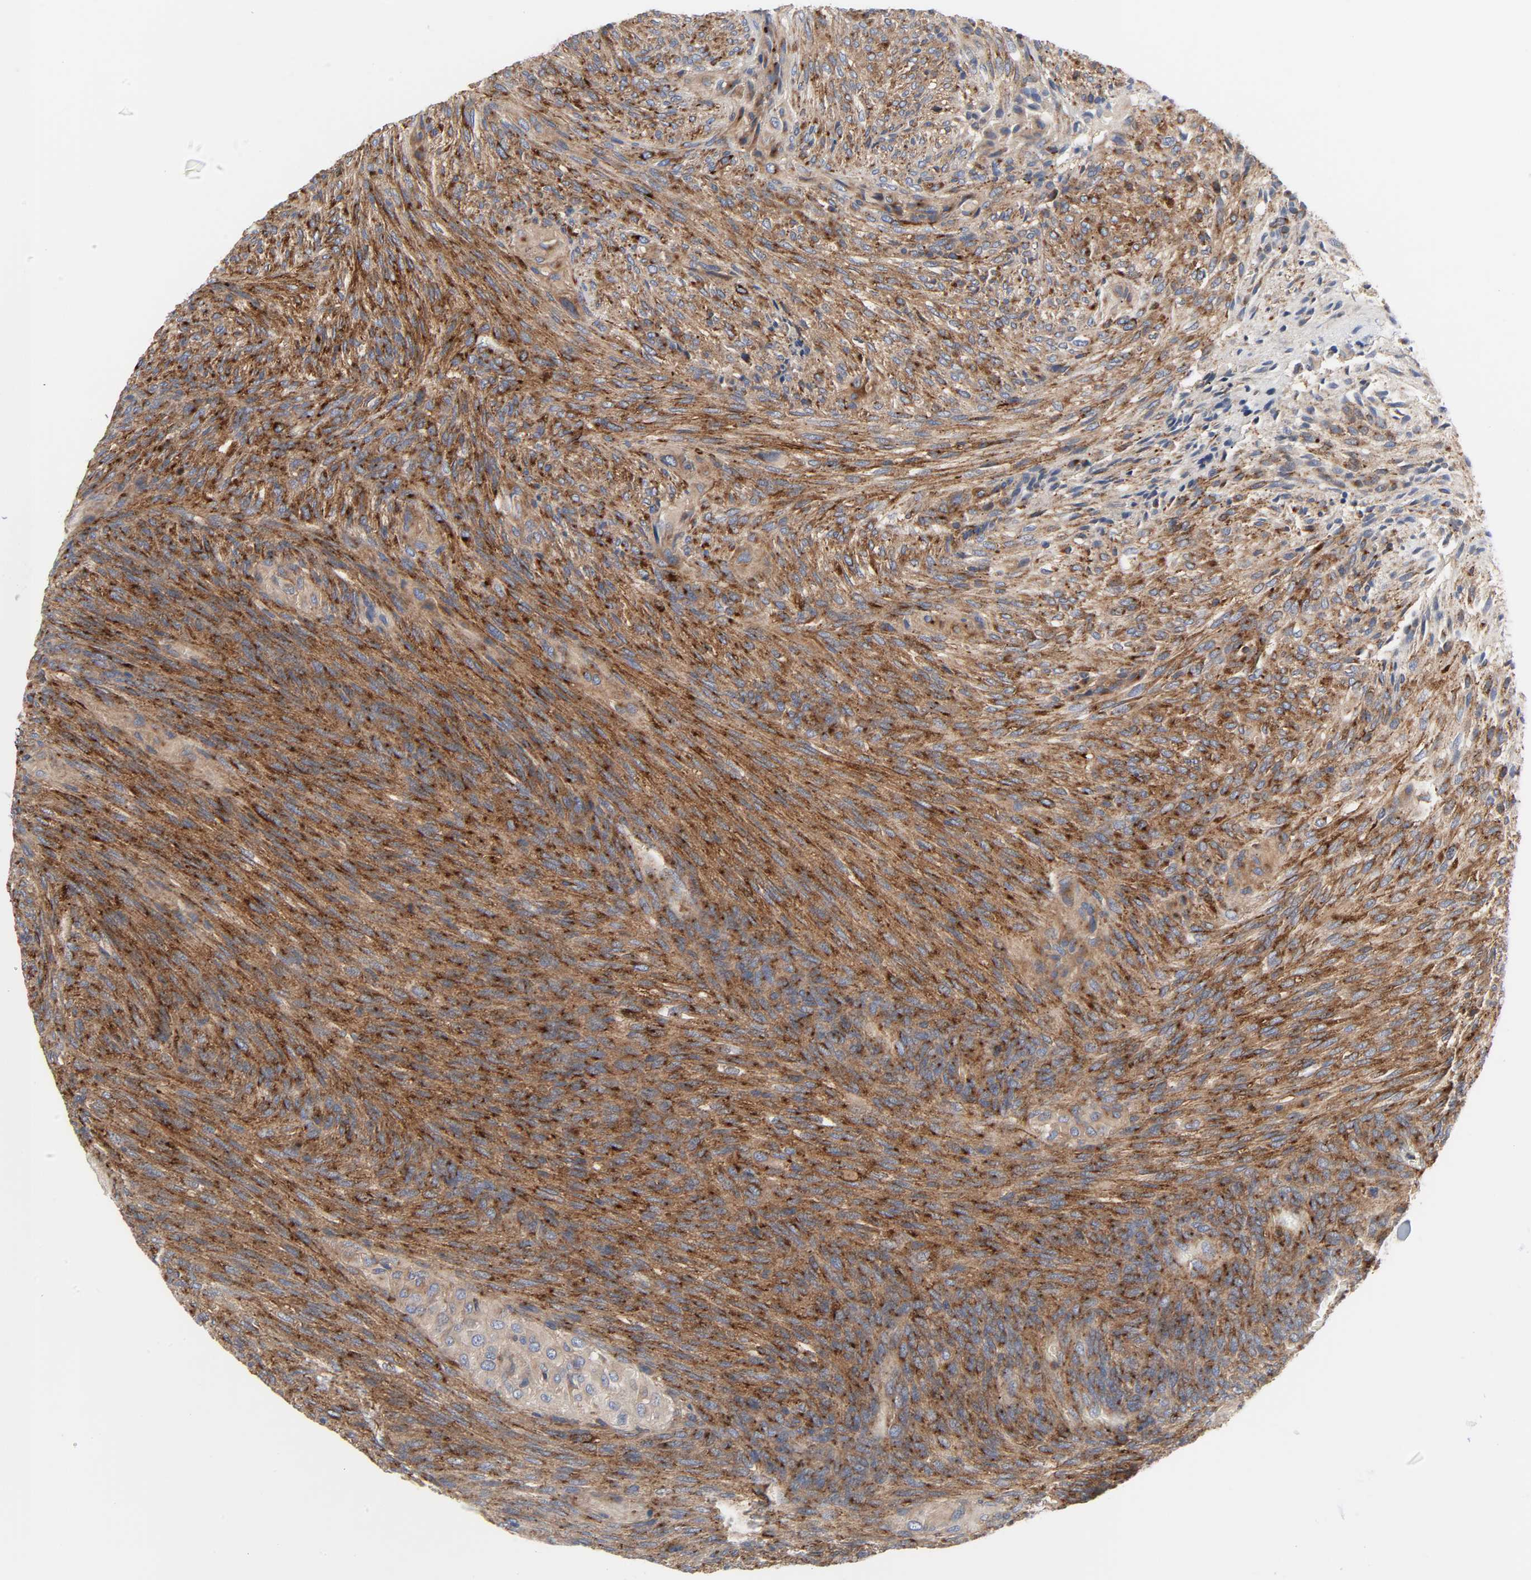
{"staining": {"intensity": "moderate", "quantity": ">75%", "location": "cytoplasmic/membranous"}, "tissue": "glioma", "cell_type": "Tumor cells", "image_type": "cancer", "snomed": [{"axis": "morphology", "description": "Glioma, malignant, High grade"}, {"axis": "topography", "description": "Cerebral cortex"}], "caption": "Tumor cells display moderate cytoplasmic/membranous staining in approximately >75% of cells in glioma.", "gene": "ARHGAP1", "patient": {"sex": "female", "age": 55}}